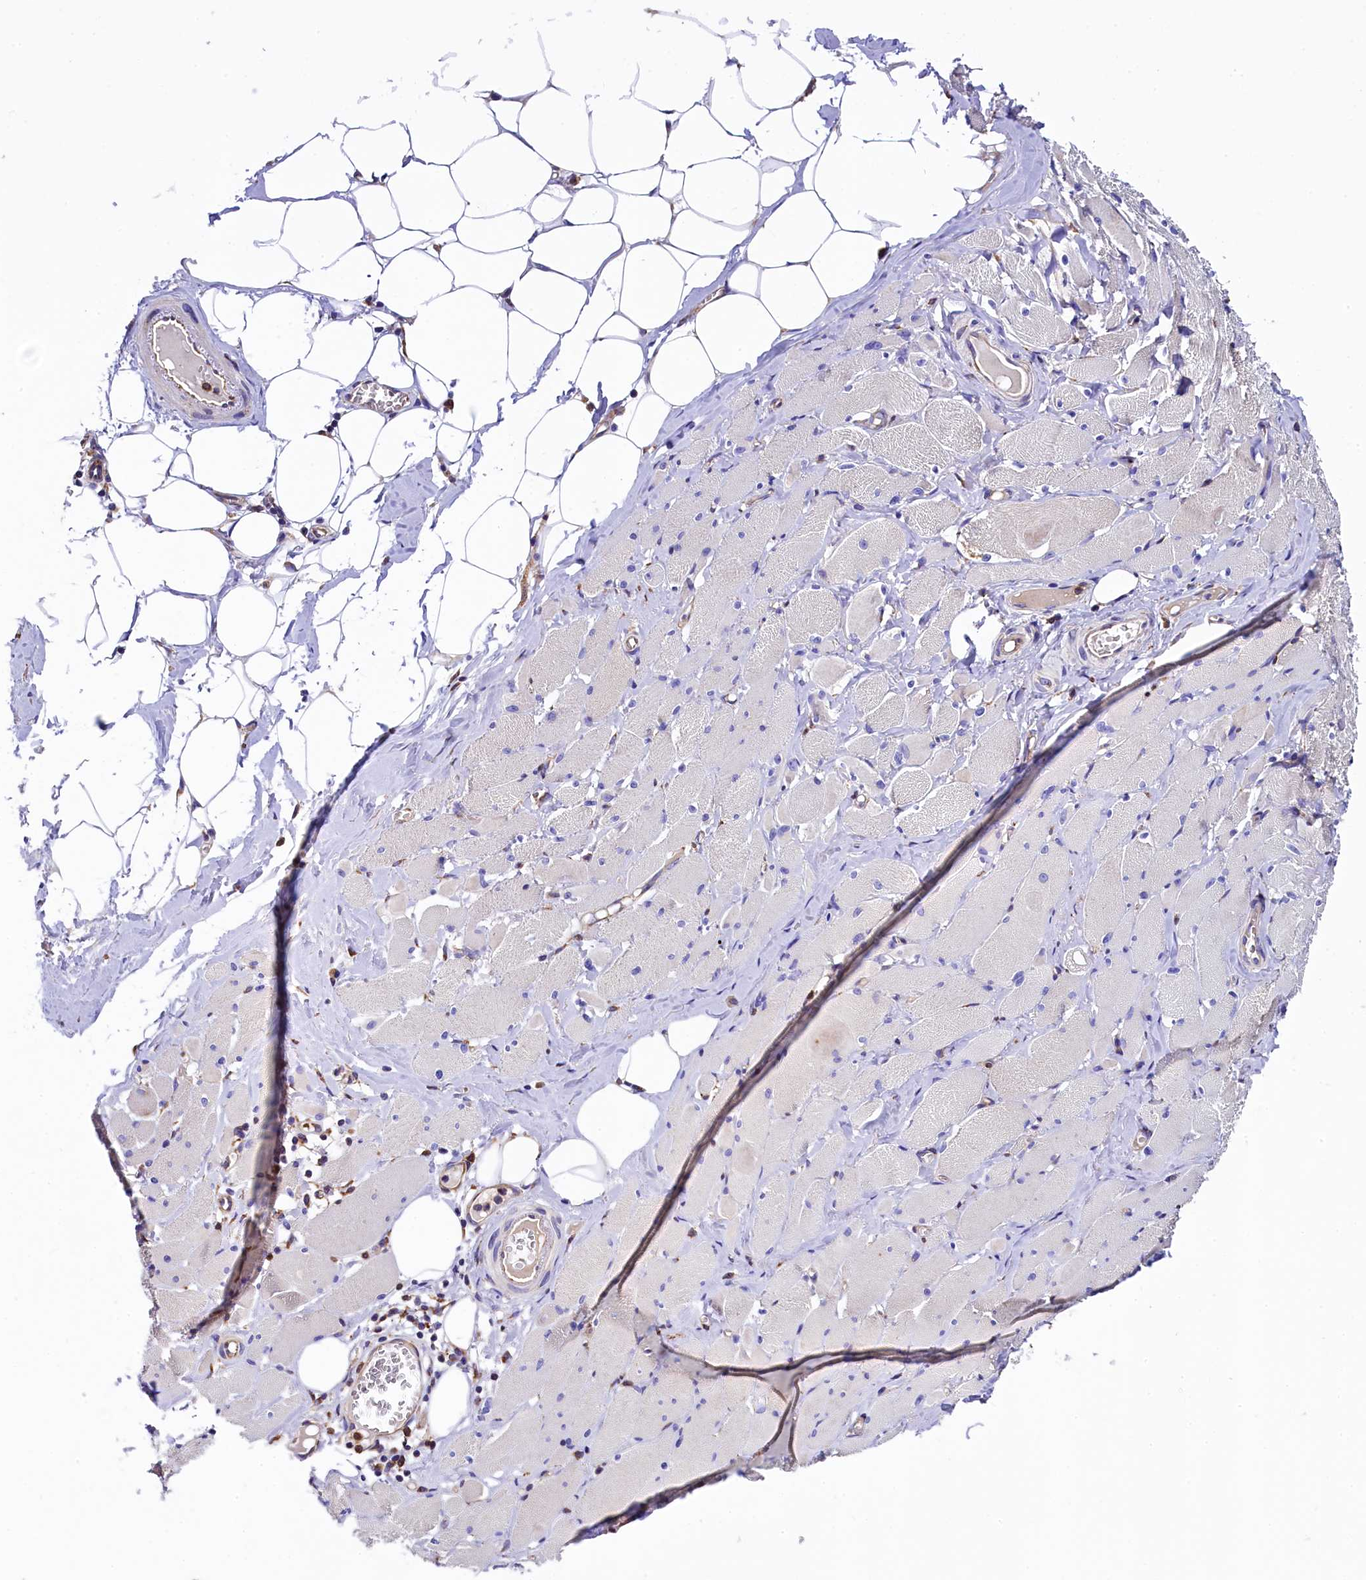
{"staining": {"intensity": "weak", "quantity": "<25%", "location": "cytoplasmic/membranous"}, "tissue": "skeletal muscle", "cell_type": "Myocytes", "image_type": "normal", "snomed": [{"axis": "morphology", "description": "Normal tissue, NOS"}, {"axis": "morphology", "description": "Basal cell carcinoma"}, {"axis": "topography", "description": "Skeletal muscle"}], "caption": "Myocytes show no significant protein positivity in normal skeletal muscle. (Stains: DAB (3,3'-diaminobenzidine) immunohistochemistry with hematoxylin counter stain, Microscopy: brightfield microscopy at high magnification).", "gene": "CAPS2", "patient": {"sex": "female", "age": 64}}